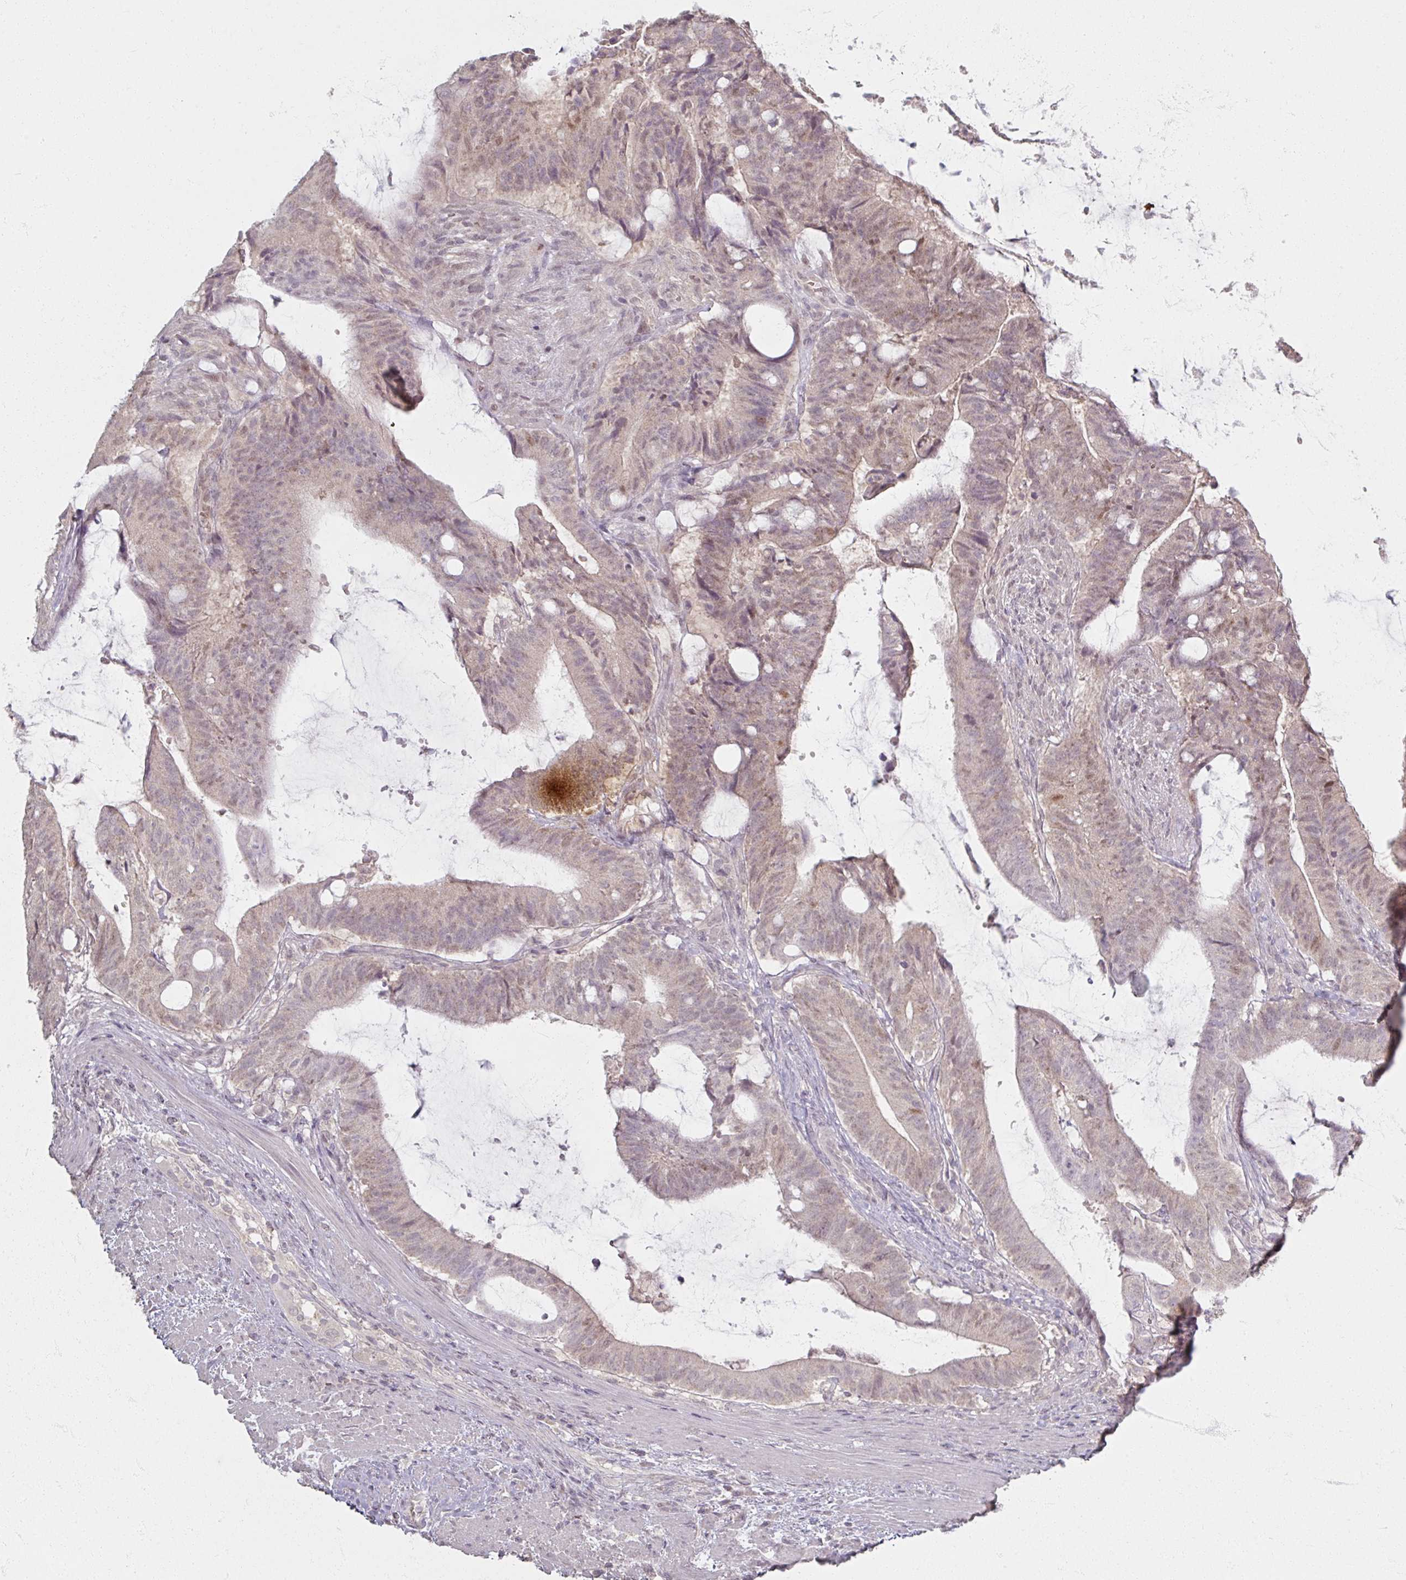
{"staining": {"intensity": "weak", "quantity": "<25%", "location": "cytoplasmic/membranous,nuclear"}, "tissue": "colorectal cancer", "cell_type": "Tumor cells", "image_type": "cancer", "snomed": [{"axis": "morphology", "description": "Adenocarcinoma, NOS"}, {"axis": "topography", "description": "Colon"}], "caption": "High power microscopy micrograph of an immunohistochemistry photomicrograph of colorectal cancer (adenocarcinoma), revealing no significant positivity in tumor cells.", "gene": "SOX11", "patient": {"sex": "female", "age": 43}}